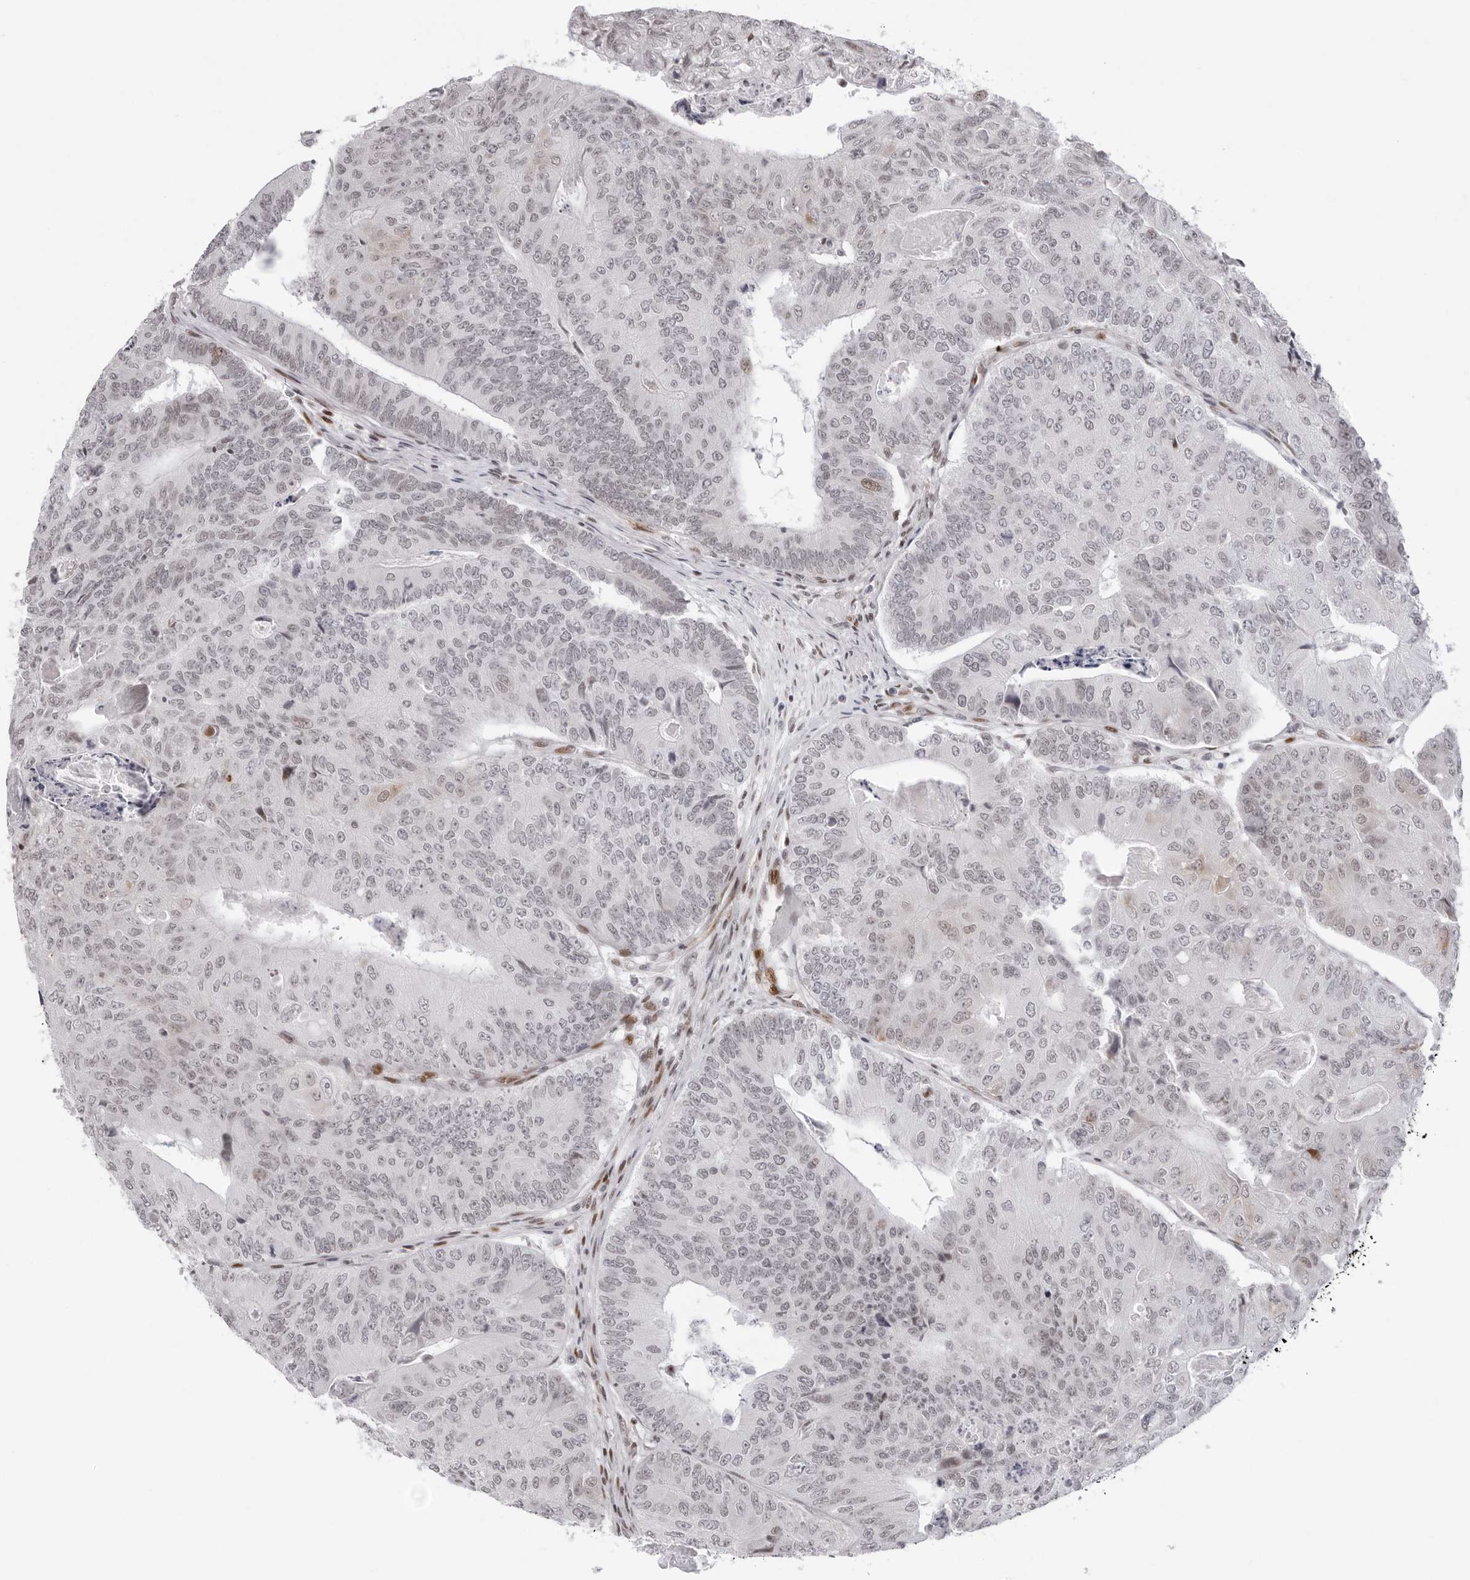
{"staining": {"intensity": "weak", "quantity": "<25%", "location": "nuclear"}, "tissue": "colorectal cancer", "cell_type": "Tumor cells", "image_type": "cancer", "snomed": [{"axis": "morphology", "description": "Adenocarcinoma, NOS"}, {"axis": "topography", "description": "Colon"}], "caption": "Immunohistochemical staining of adenocarcinoma (colorectal) demonstrates no significant staining in tumor cells.", "gene": "NTPCR", "patient": {"sex": "female", "age": 67}}